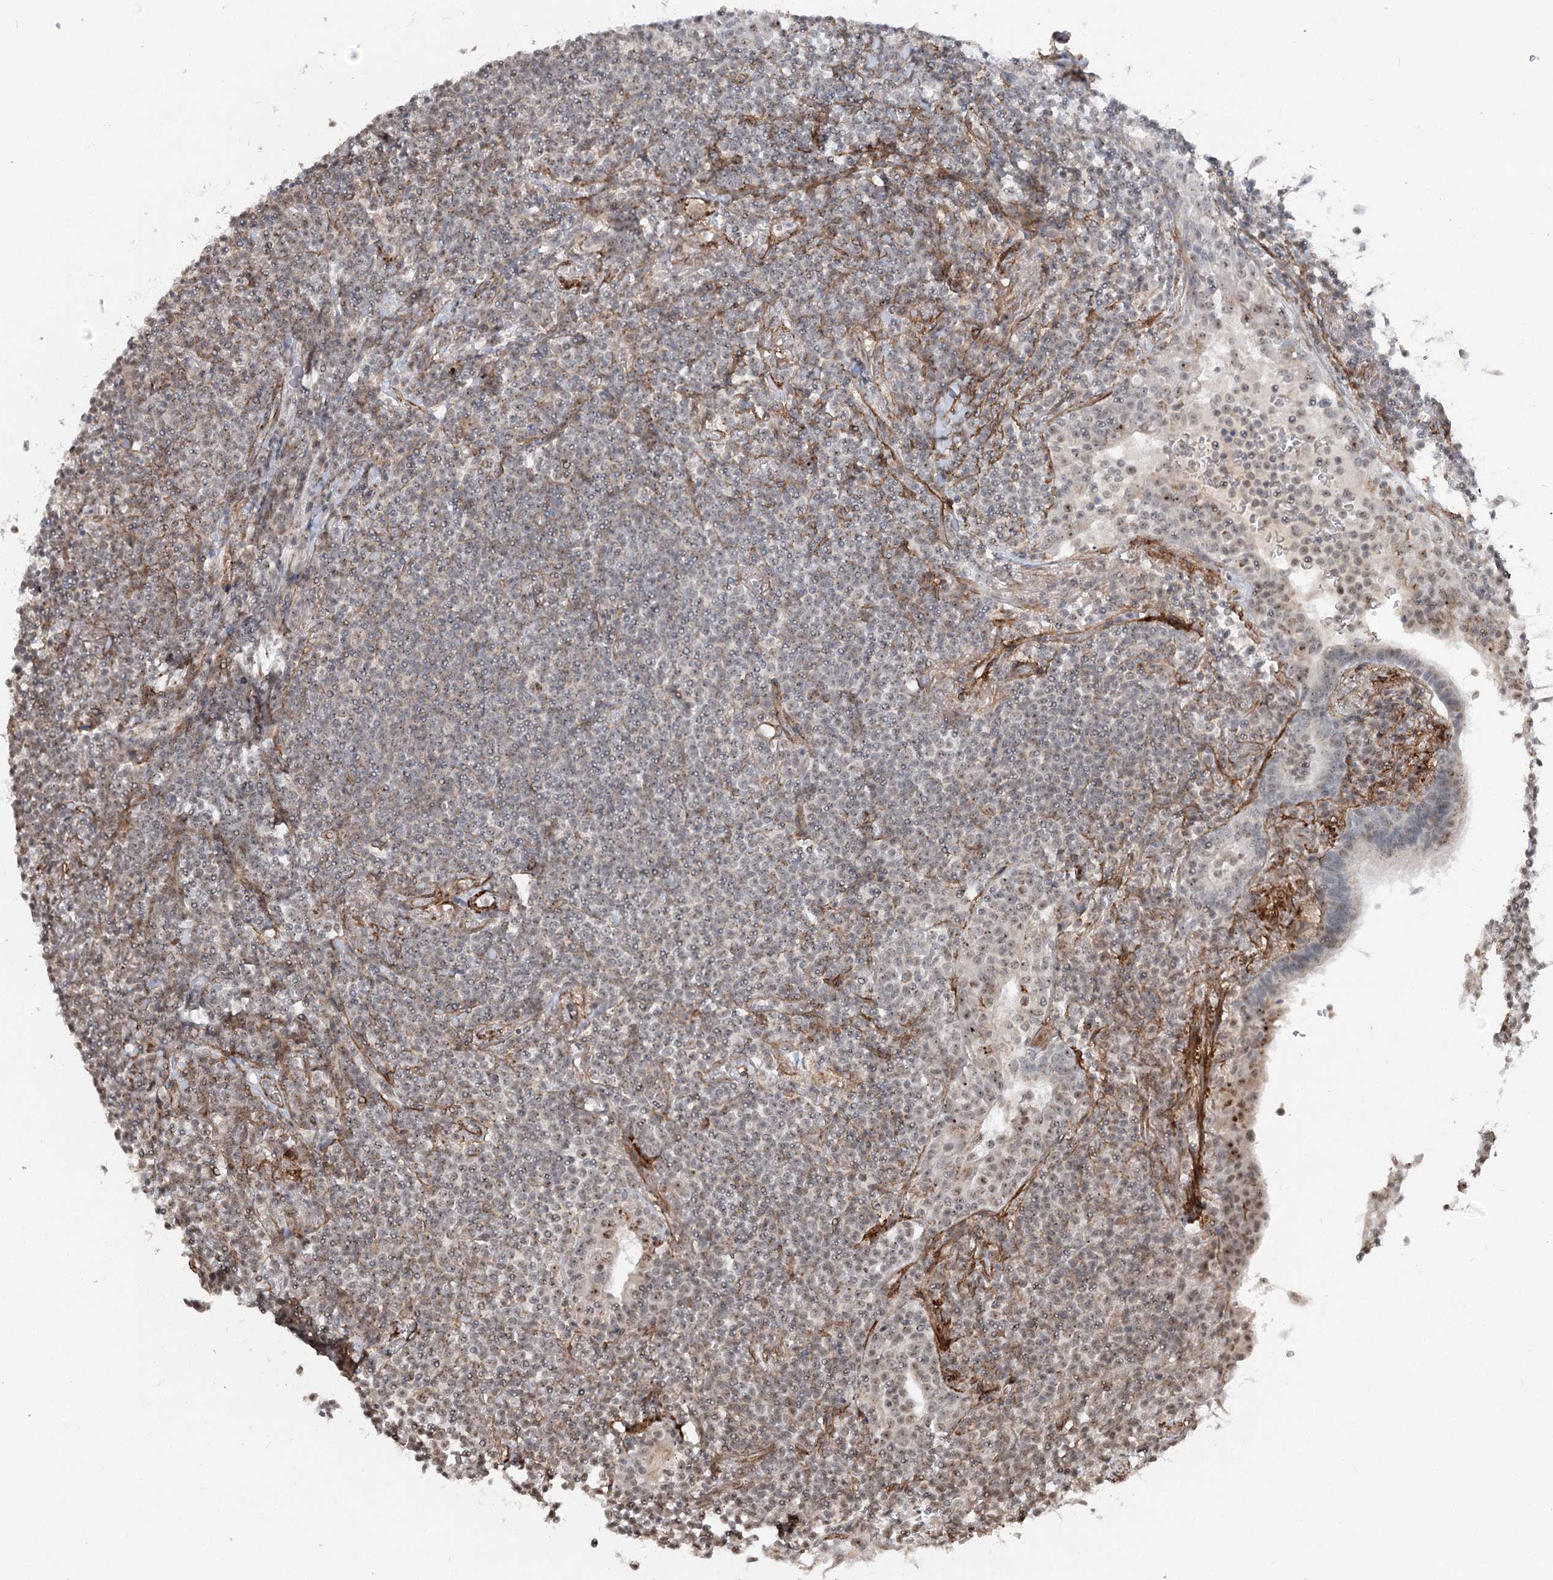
{"staining": {"intensity": "weak", "quantity": "25%-75%", "location": "nuclear"}, "tissue": "lymphoma", "cell_type": "Tumor cells", "image_type": "cancer", "snomed": [{"axis": "morphology", "description": "Malignant lymphoma, non-Hodgkin's type, Low grade"}, {"axis": "topography", "description": "Lung"}], "caption": "Immunohistochemical staining of human lymphoma exhibits weak nuclear protein staining in about 25%-75% of tumor cells.", "gene": "GNL3L", "patient": {"sex": "female", "age": 71}}